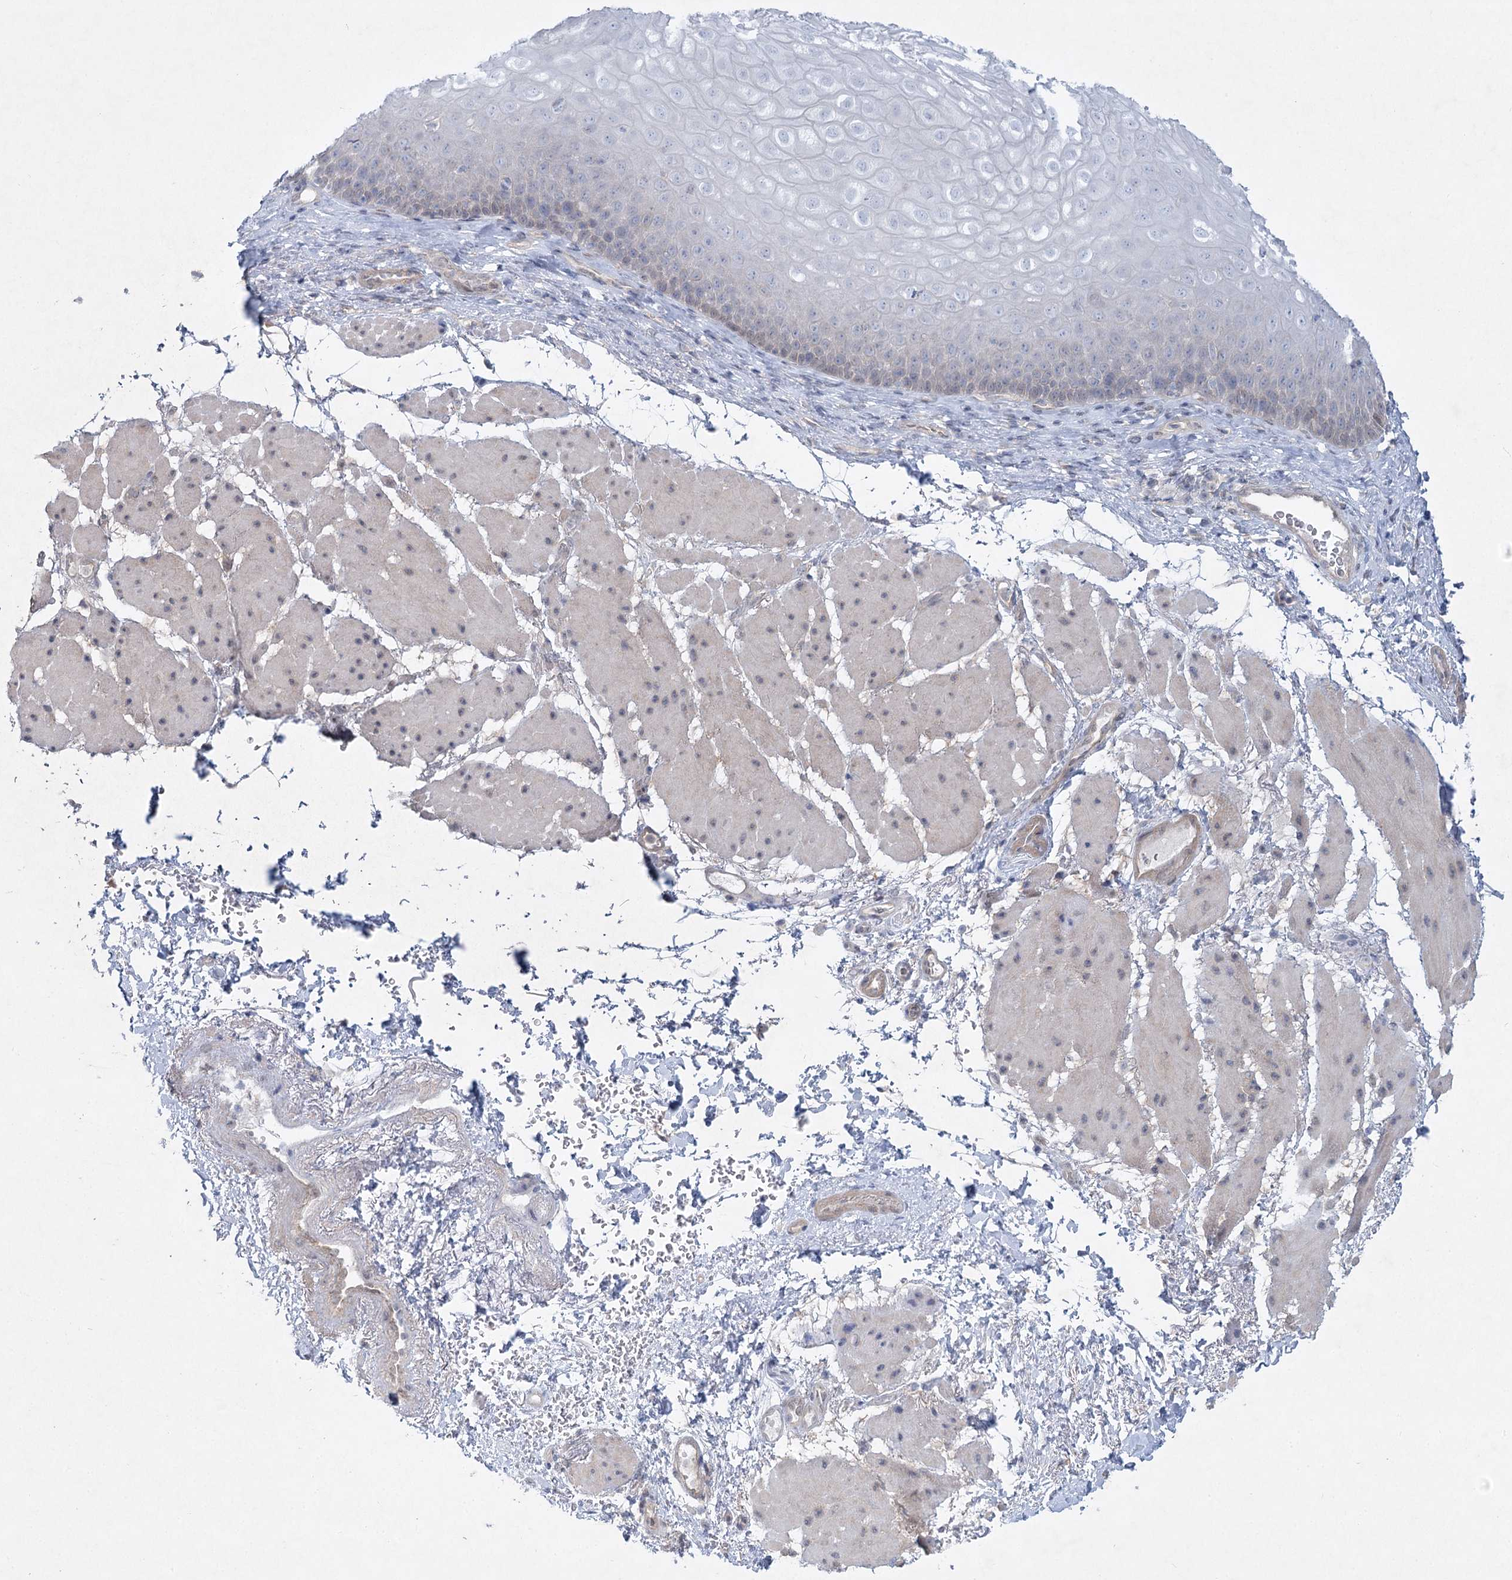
{"staining": {"intensity": "negative", "quantity": "none", "location": "none"}, "tissue": "esophagus", "cell_type": "Squamous epithelial cells", "image_type": "normal", "snomed": [{"axis": "morphology", "description": "Normal tissue, NOS"}, {"axis": "topography", "description": "Esophagus"}], "caption": "High power microscopy image of an IHC image of unremarkable esophagus, revealing no significant expression in squamous epithelial cells.", "gene": "AAMDC", "patient": {"sex": "female", "age": 66}}